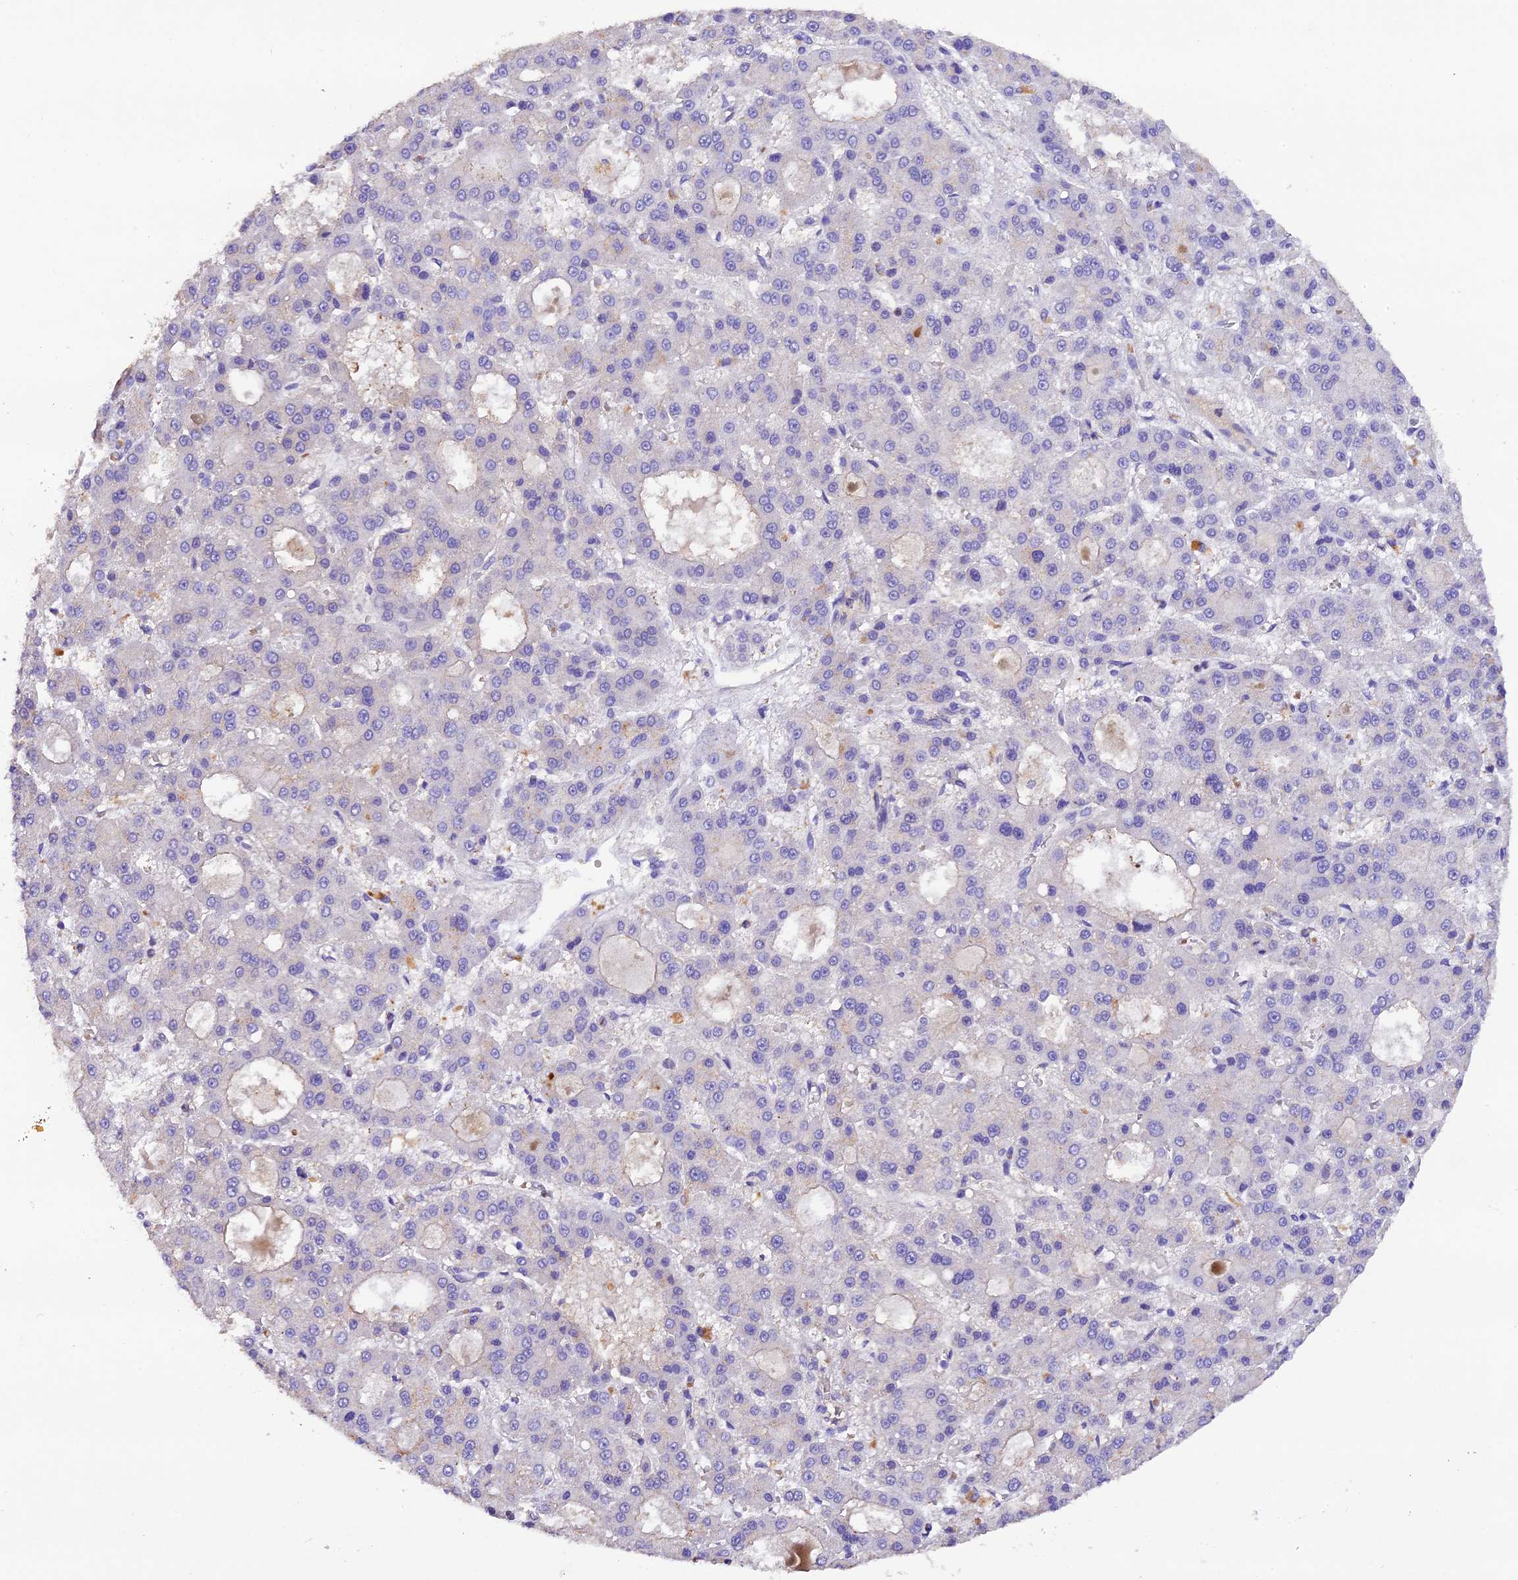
{"staining": {"intensity": "negative", "quantity": "none", "location": "none"}, "tissue": "liver cancer", "cell_type": "Tumor cells", "image_type": "cancer", "snomed": [{"axis": "morphology", "description": "Carcinoma, Hepatocellular, NOS"}, {"axis": "topography", "description": "Liver"}], "caption": "High power microscopy photomicrograph of an immunohistochemistry (IHC) histopathology image of liver cancer, revealing no significant expression in tumor cells.", "gene": "MEX3B", "patient": {"sex": "male", "age": 70}}